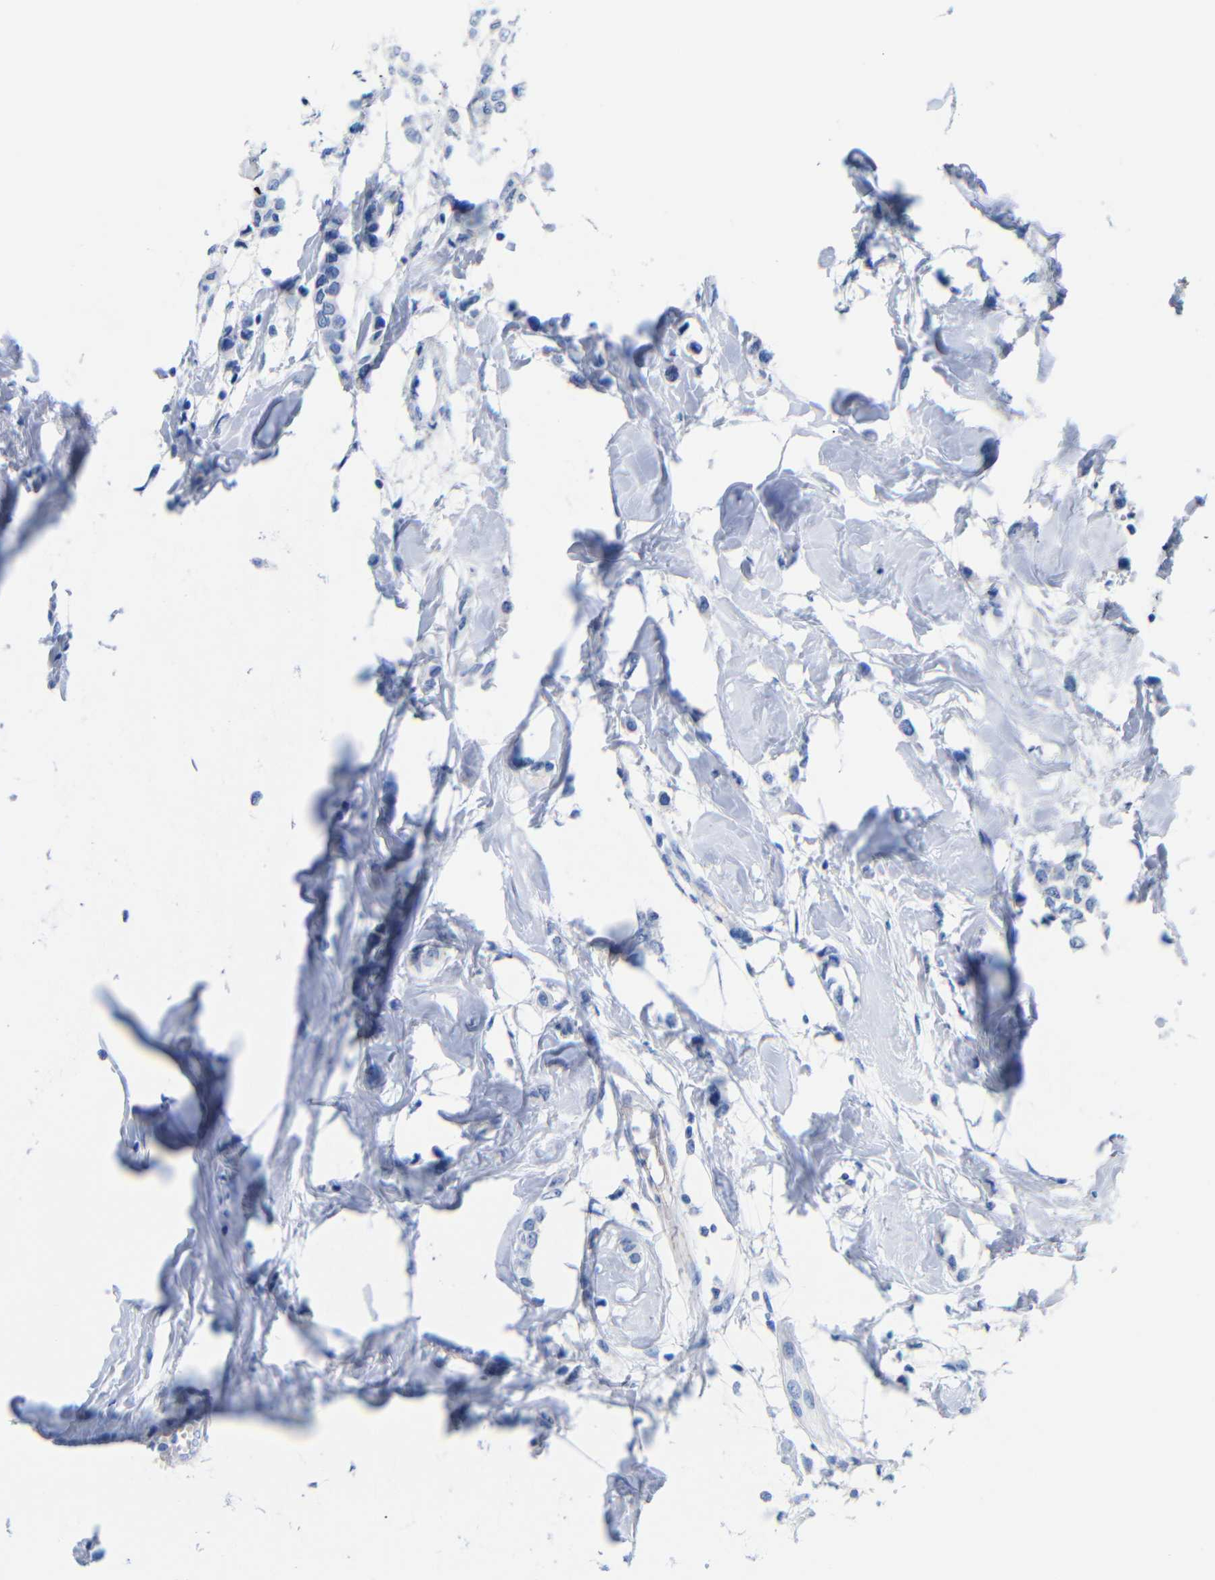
{"staining": {"intensity": "negative", "quantity": "none", "location": "none"}, "tissue": "breast cancer", "cell_type": "Tumor cells", "image_type": "cancer", "snomed": [{"axis": "morphology", "description": "Lobular carcinoma"}, {"axis": "topography", "description": "Breast"}], "caption": "This micrograph is of breast cancer (lobular carcinoma) stained with IHC to label a protein in brown with the nuclei are counter-stained blue. There is no staining in tumor cells. (Brightfield microscopy of DAB (3,3'-diaminobenzidine) IHC at high magnification).", "gene": "CGNL1", "patient": {"sex": "female", "age": 51}}